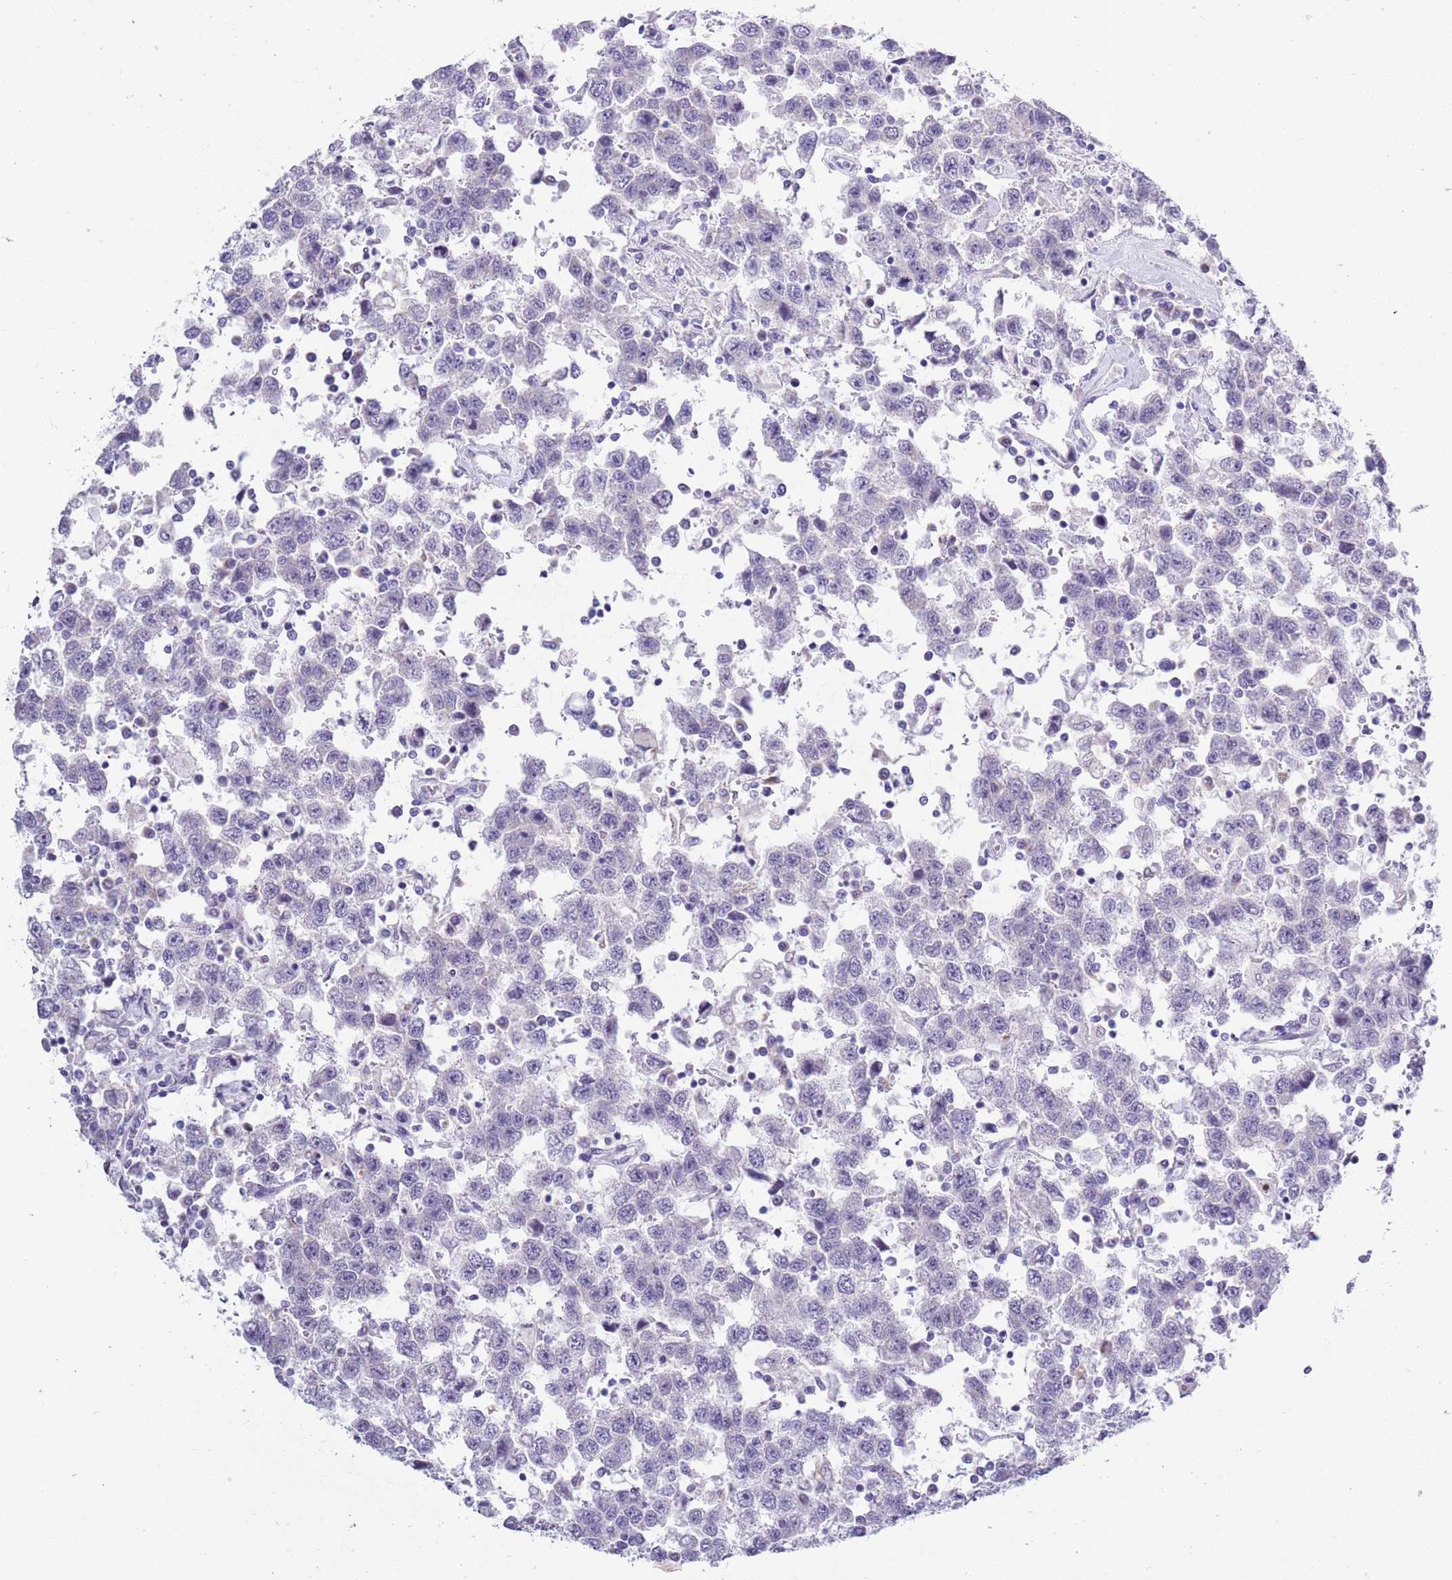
{"staining": {"intensity": "negative", "quantity": "none", "location": "none"}, "tissue": "testis cancer", "cell_type": "Tumor cells", "image_type": "cancer", "snomed": [{"axis": "morphology", "description": "Seminoma, NOS"}, {"axis": "topography", "description": "Testis"}], "caption": "Tumor cells show no significant positivity in seminoma (testis).", "gene": "ZFP2", "patient": {"sex": "male", "age": 41}}